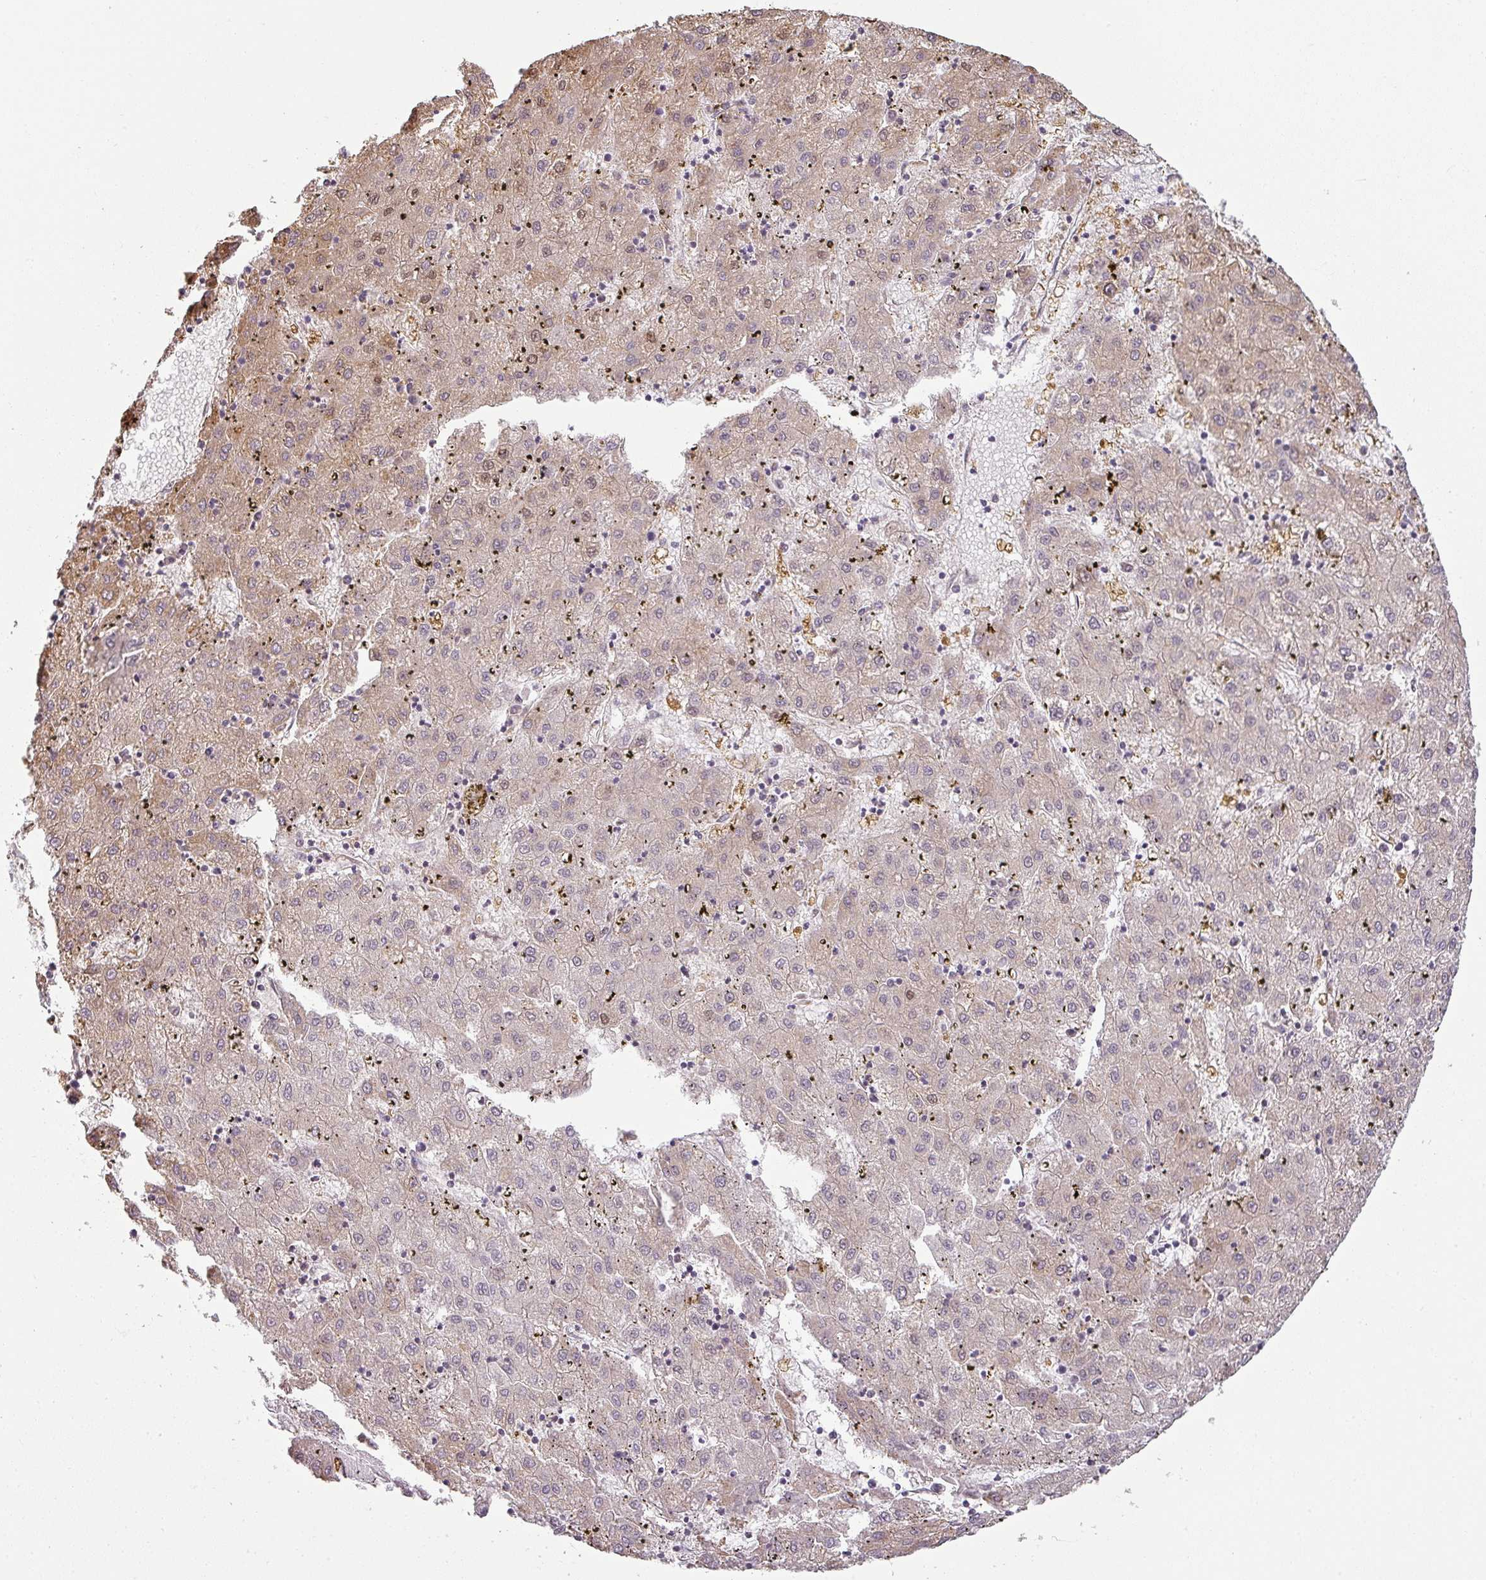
{"staining": {"intensity": "weak", "quantity": "25%-75%", "location": "cytoplasmic/membranous,nuclear"}, "tissue": "liver cancer", "cell_type": "Tumor cells", "image_type": "cancer", "snomed": [{"axis": "morphology", "description": "Carcinoma, Hepatocellular, NOS"}, {"axis": "topography", "description": "Liver"}], "caption": "There is low levels of weak cytoplasmic/membranous and nuclear expression in tumor cells of liver cancer (hepatocellular carcinoma), as demonstrated by immunohistochemical staining (brown color).", "gene": "CCDC144A", "patient": {"sex": "male", "age": 72}}